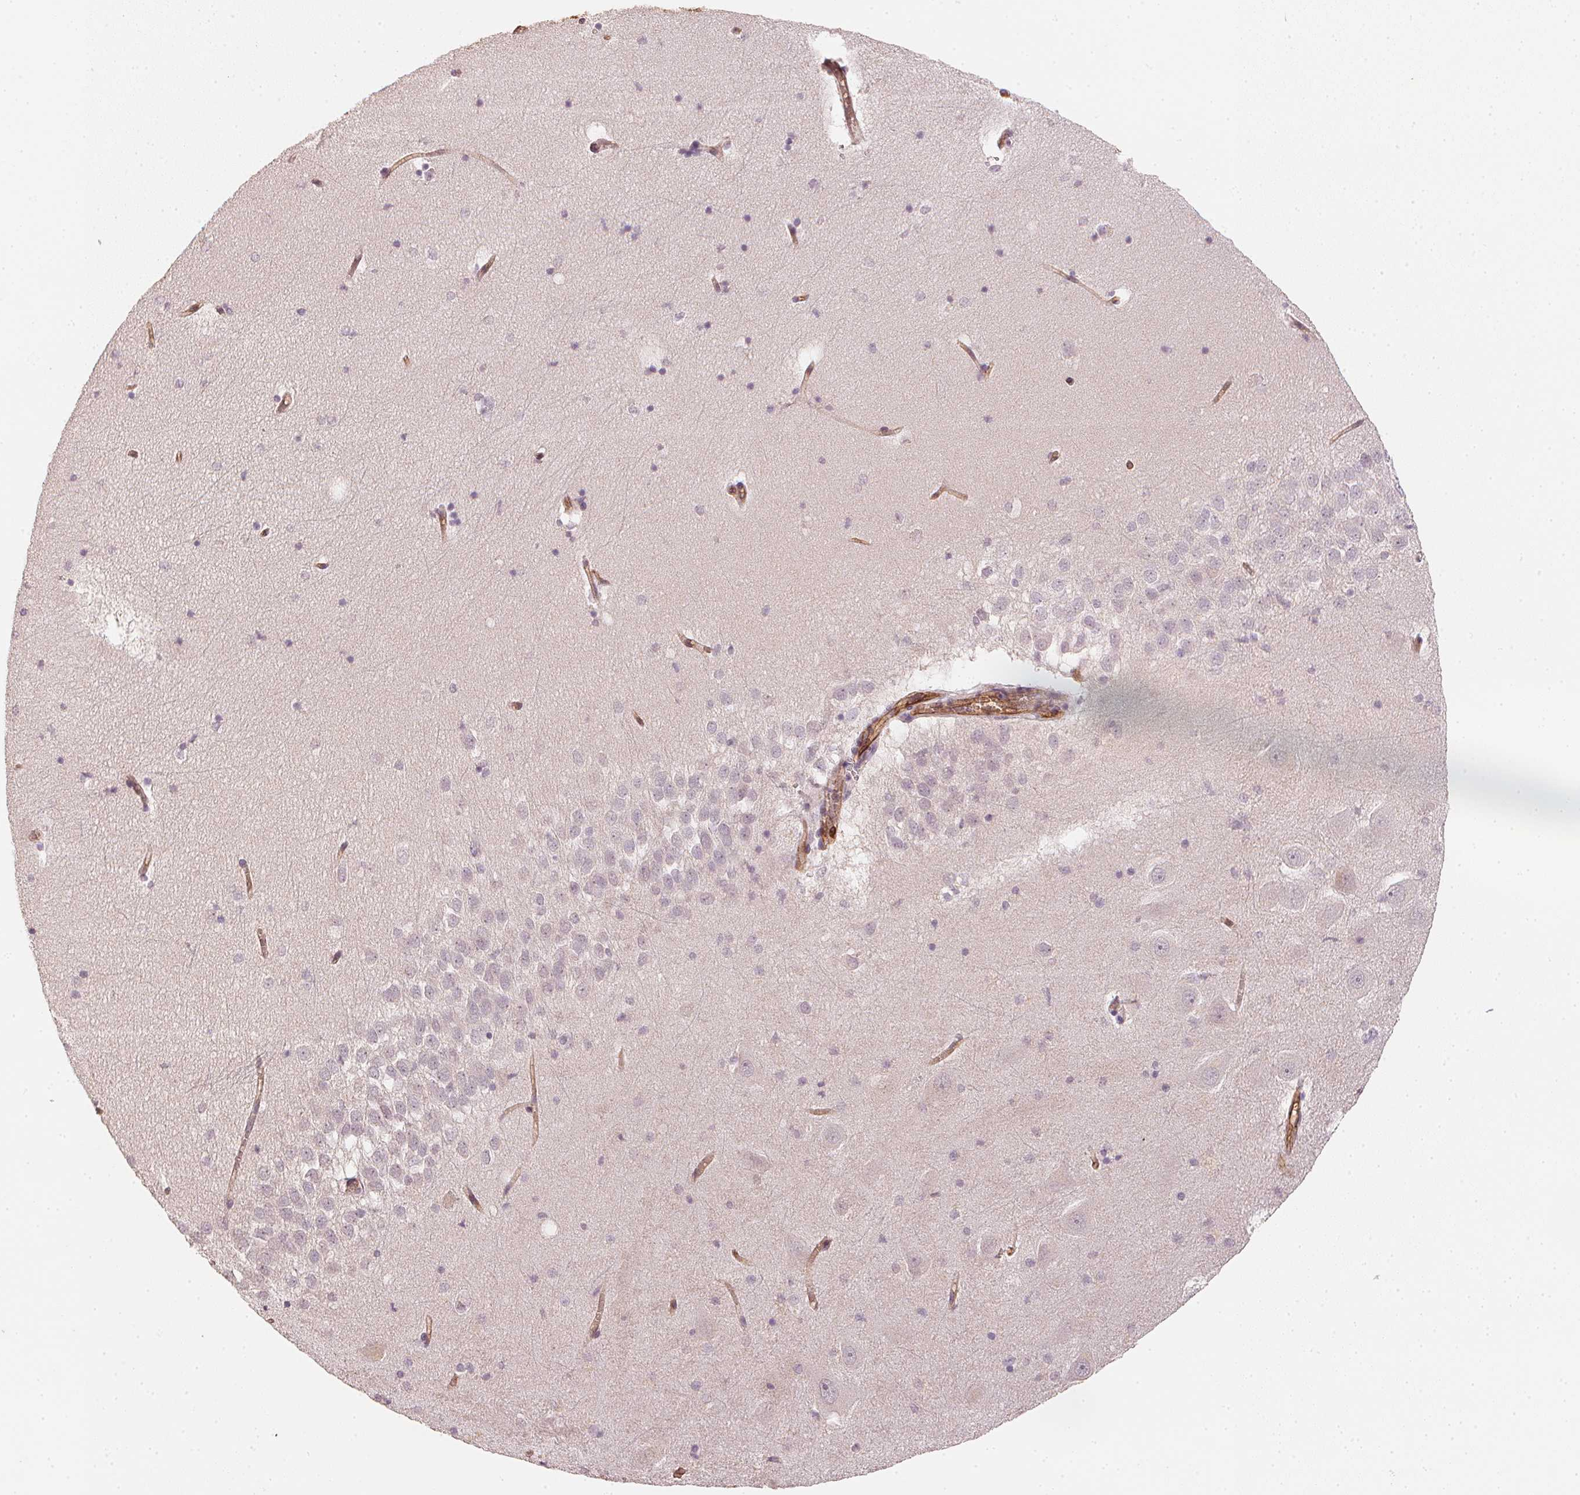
{"staining": {"intensity": "negative", "quantity": "none", "location": "none"}, "tissue": "hippocampus", "cell_type": "Glial cells", "image_type": "normal", "snomed": [{"axis": "morphology", "description": "Normal tissue, NOS"}, {"axis": "topography", "description": "Hippocampus"}], "caption": "IHC of benign human hippocampus shows no staining in glial cells. Brightfield microscopy of immunohistochemistry (IHC) stained with DAB (3,3'-diaminobenzidine) (brown) and hematoxylin (blue), captured at high magnification.", "gene": "CIB1", "patient": {"sex": "male", "age": 58}}